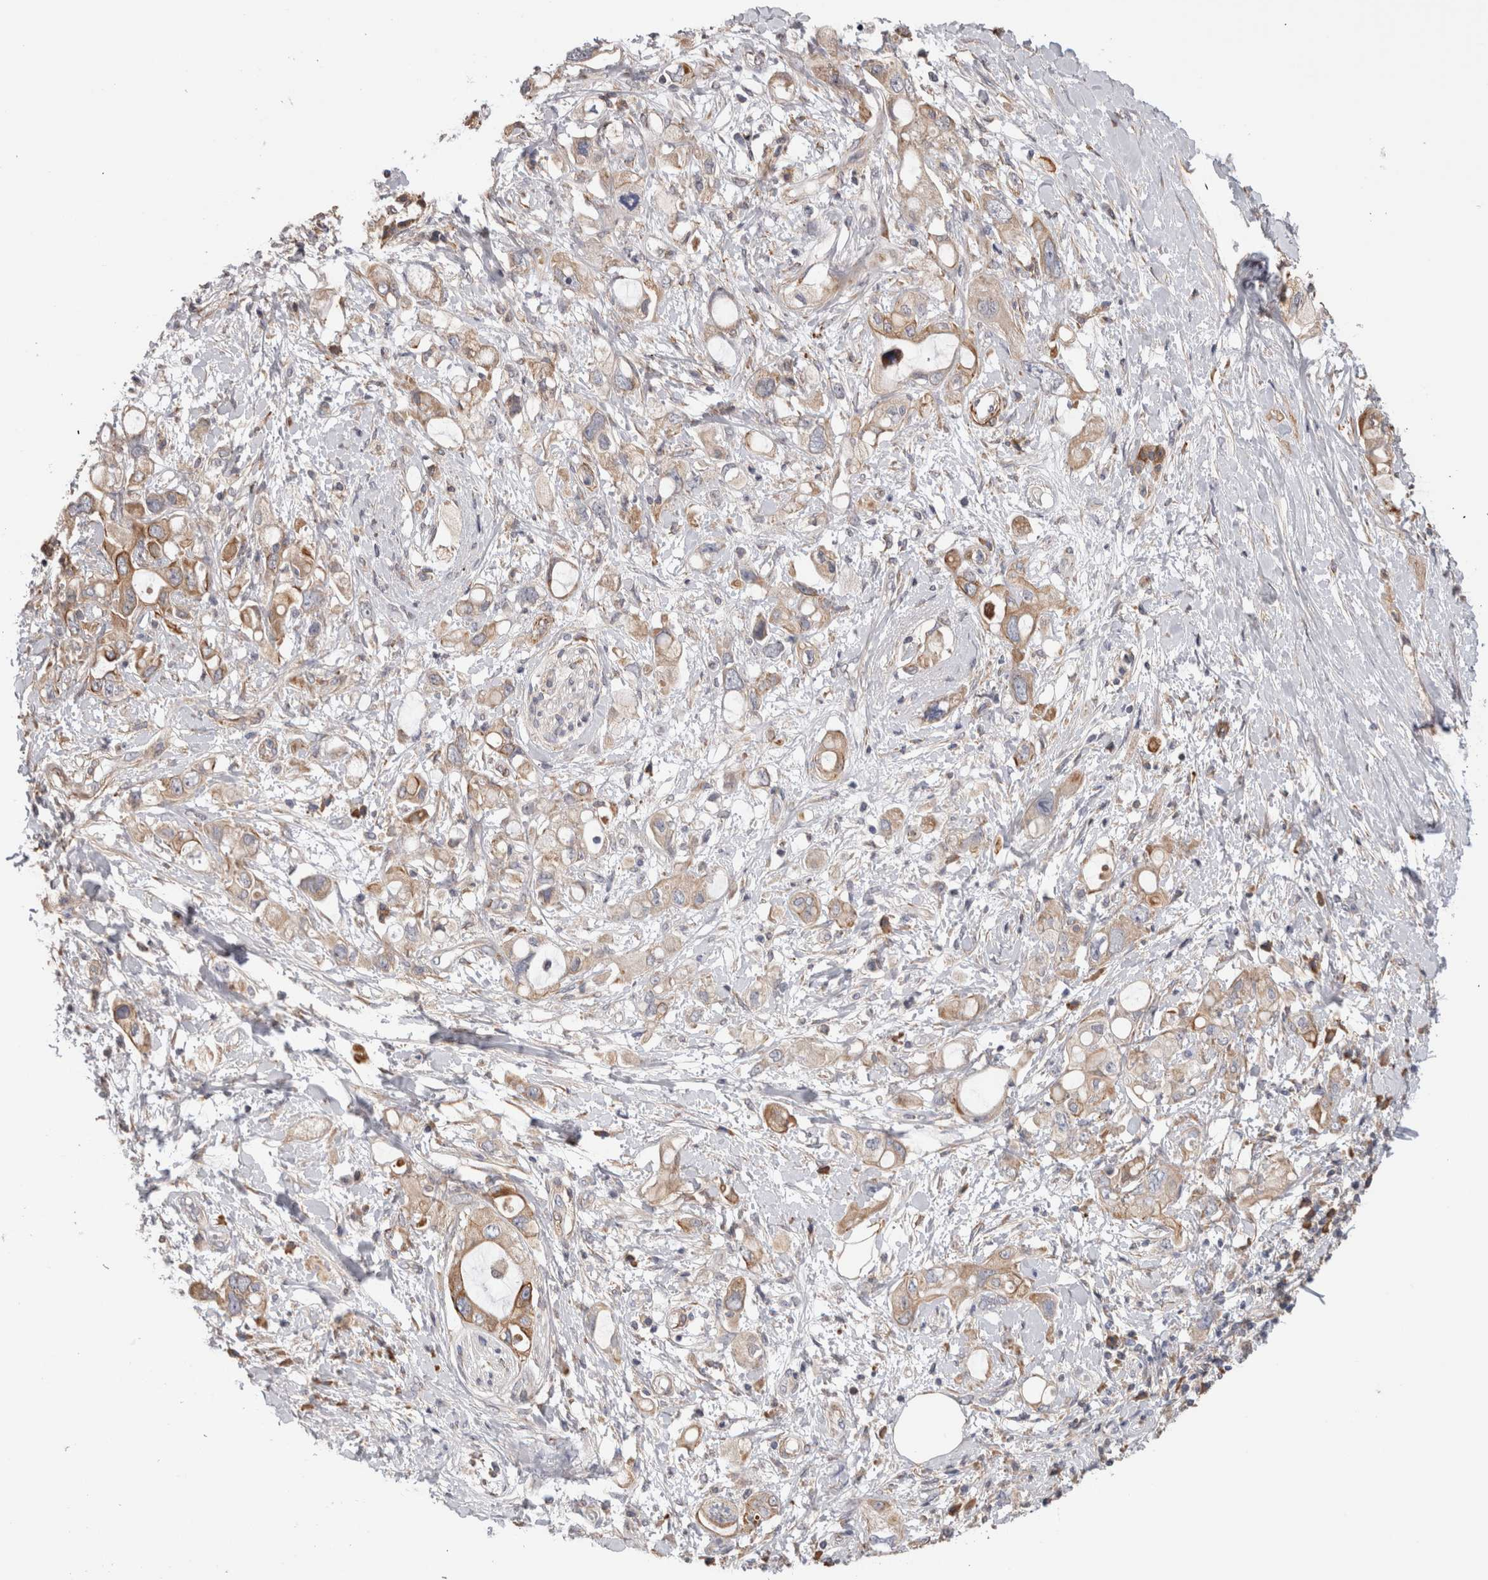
{"staining": {"intensity": "weak", "quantity": ">75%", "location": "cytoplasmic/membranous"}, "tissue": "pancreatic cancer", "cell_type": "Tumor cells", "image_type": "cancer", "snomed": [{"axis": "morphology", "description": "Adenocarcinoma, NOS"}, {"axis": "topography", "description": "Pancreas"}], "caption": "Adenocarcinoma (pancreatic) tissue demonstrates weak cytoplasmic/membranous expression in approximately >75% of tumor cells, visualized by immunohistochemistry.", "gene": "SMAP2", "patient": {"sex": "female", "age": 56}}